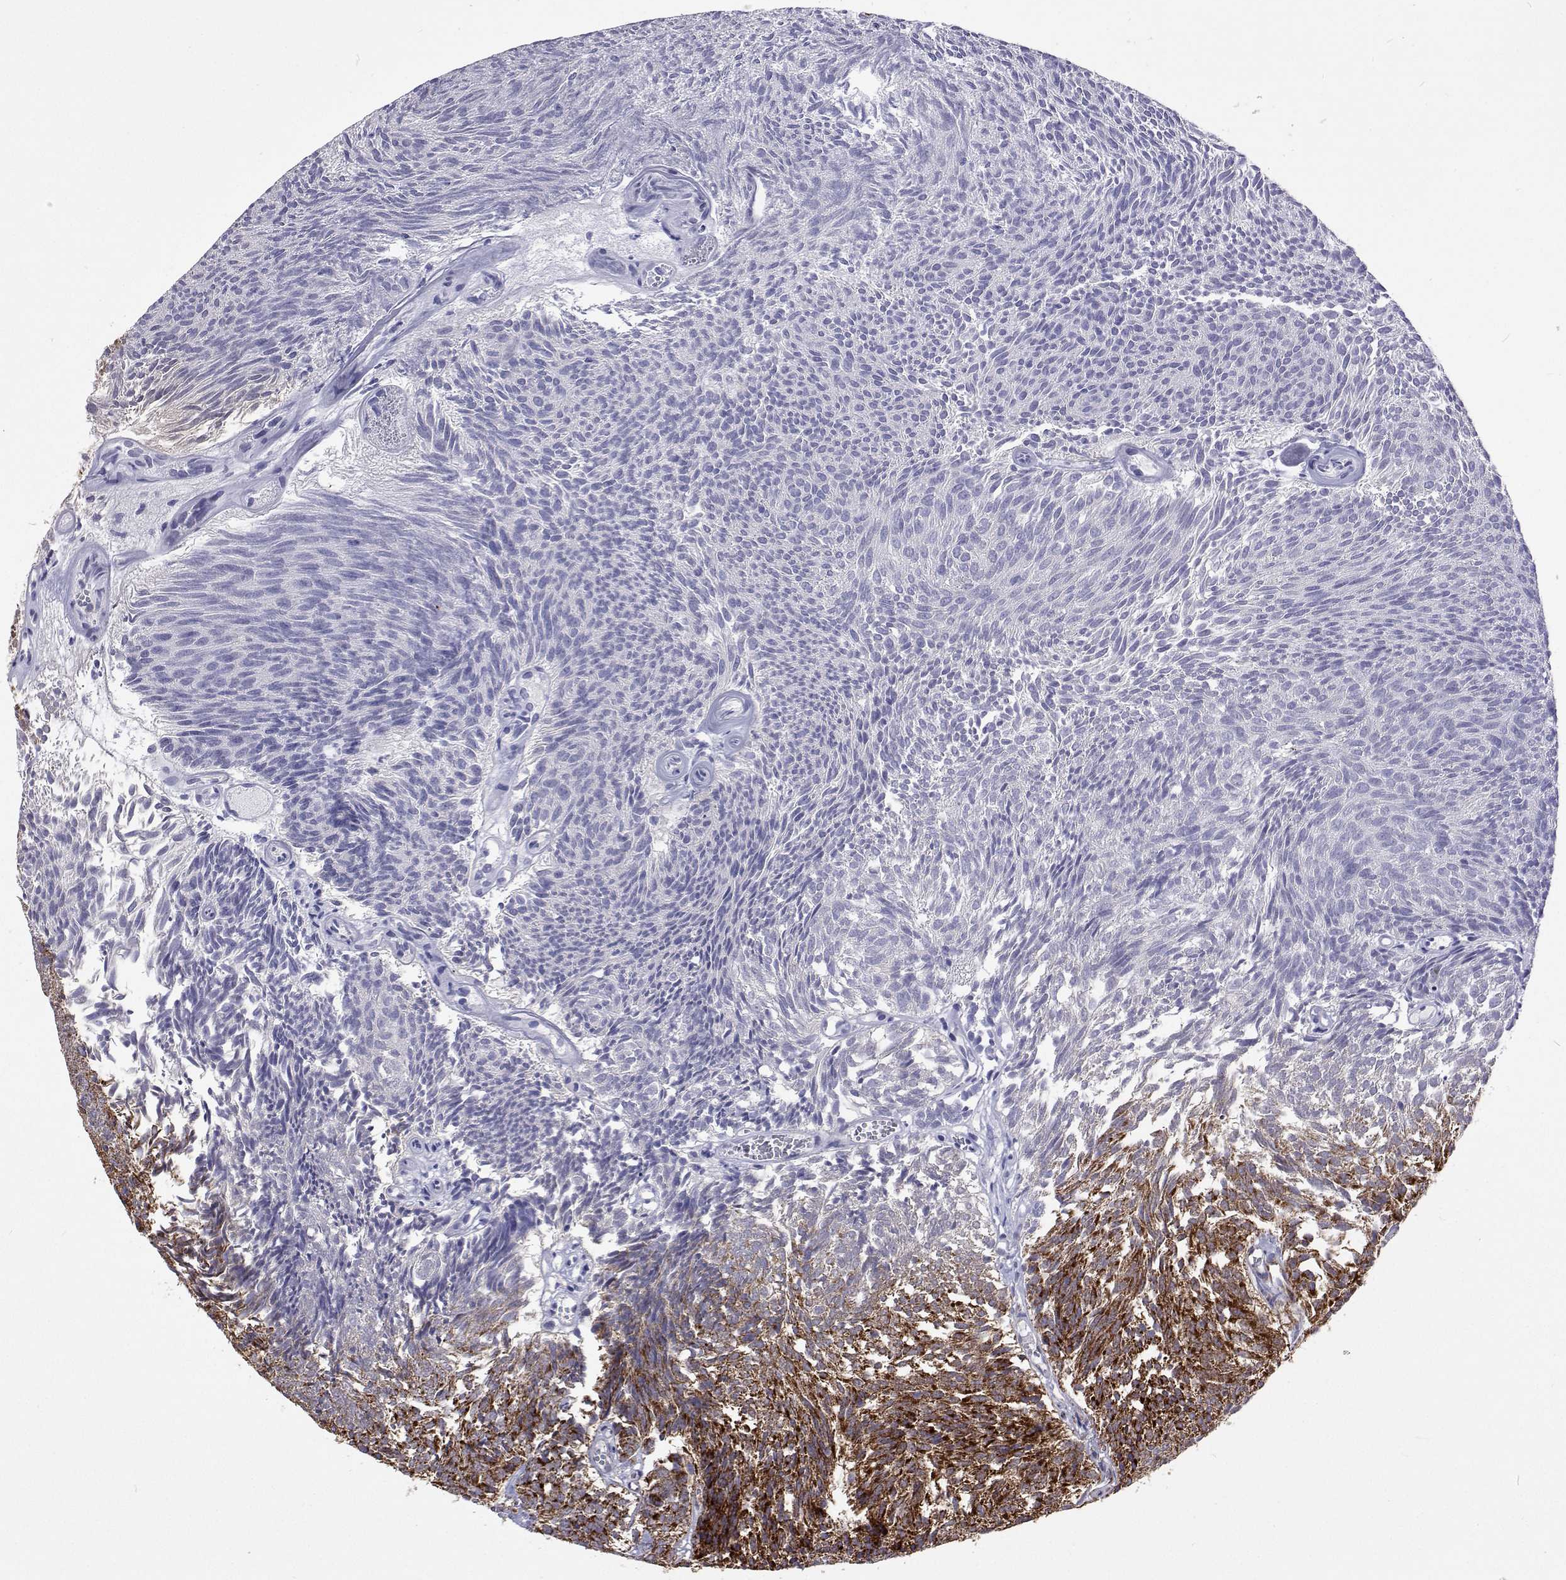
{"staining": {"intensity": "strong", "quantity": "25%-75%", "location": "cytoplasmic/membranous"}, "tissue": "urothelial cancer", "cell_type": "Tumor cells", "image_type": "cancer", "snomed": [{"axis": "morphology", "description": "Urothelial carcinoma, Low grade"}, {"axis": "topography", "description": "Urinary bladder"}], "caption": "Tumor cells exhibit high levels of strong cytoplasmic/membranous staining in approximately 25%-75% of cells in urothelial cancer.", "gene": "MCCC2", "patient": {"sex": "male", "age": 77}}